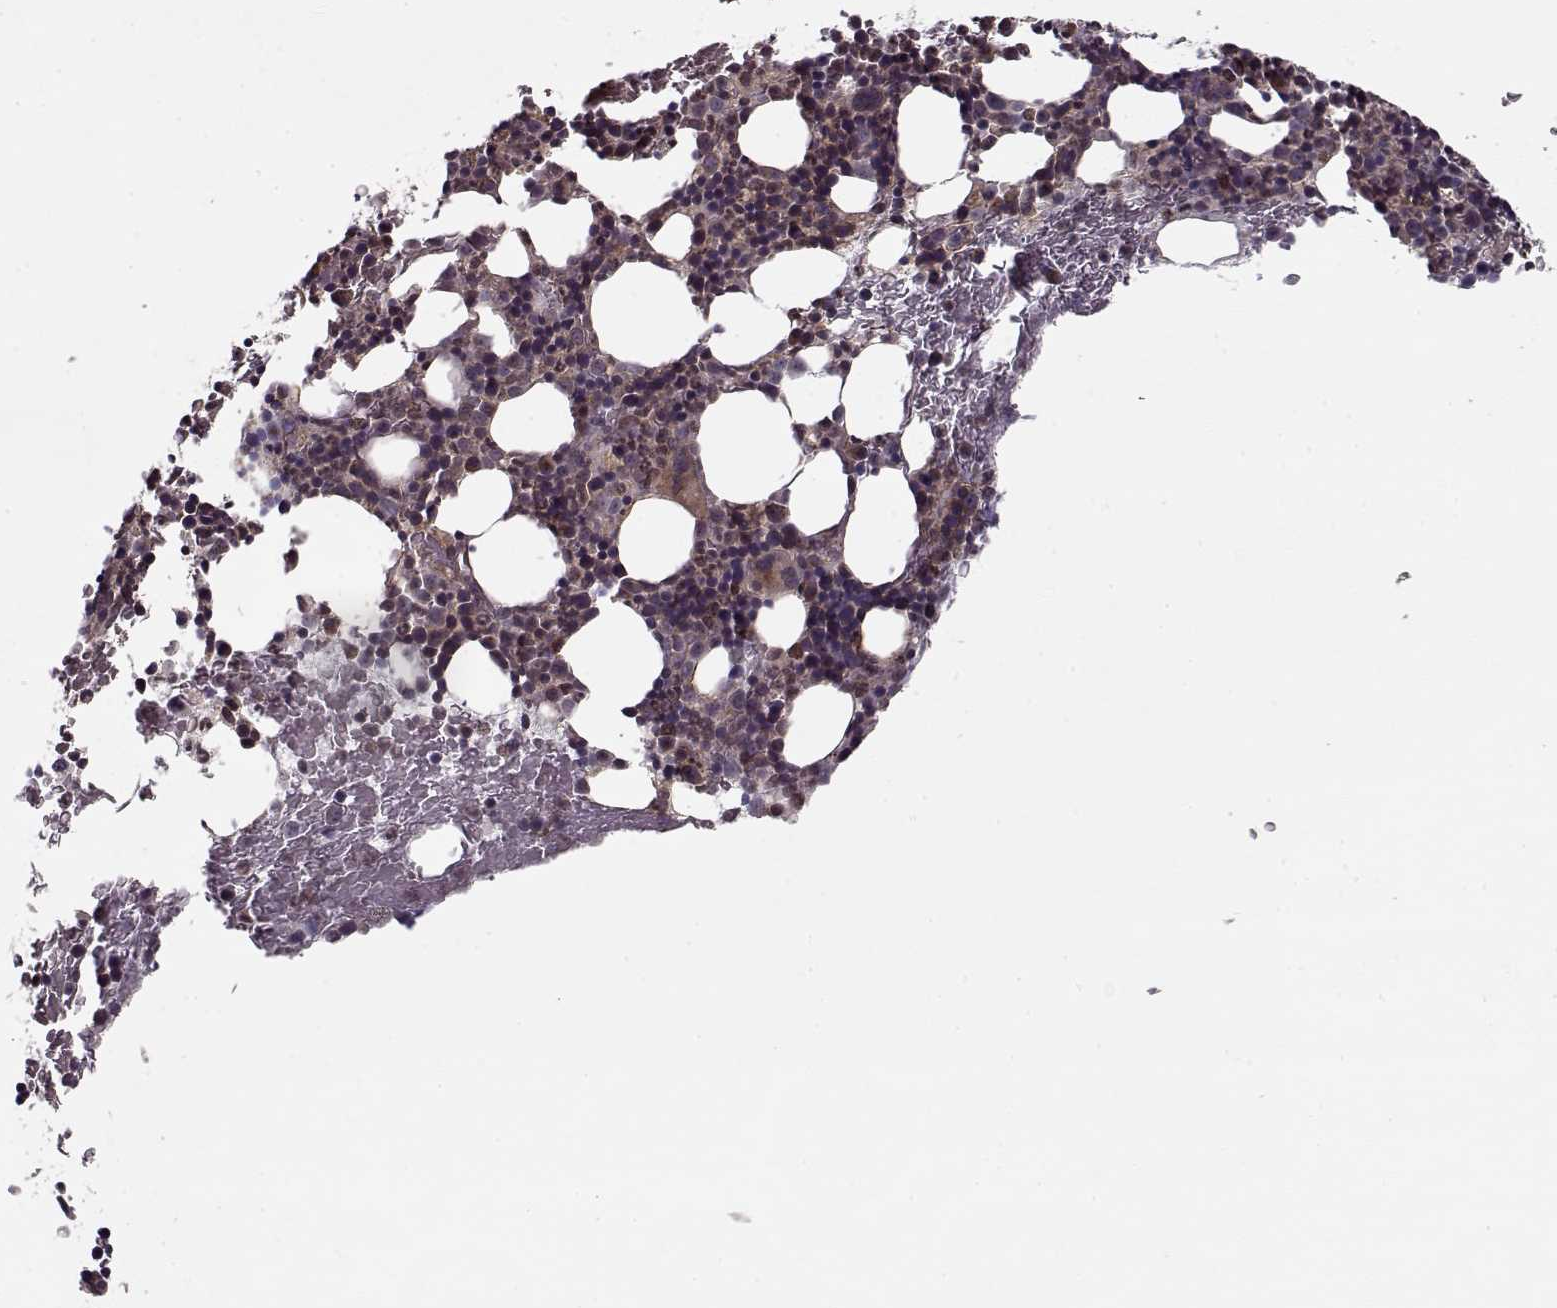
{"staining": {"intensity": "moderate", "quantity": "<25%", "location": "cytoplasmic/membranous"}, "tissue": "bone marrow", "cell_type": "Hematopoietic cells", "image_type": "normal", "snomed": [{"axis": "morphology", "description": "Normal tissue, NOS"}, {"axis": "topography", "description": "Bone marrow"}], "caption": "Brown immunohistochemical staining in benign bone marrow shows moderate cytoplasmic/membranous expression in approximately <25% of hematopoietic cells.", "gene": "DENND4B", "patient": {"sex": "male", "age": 72}}